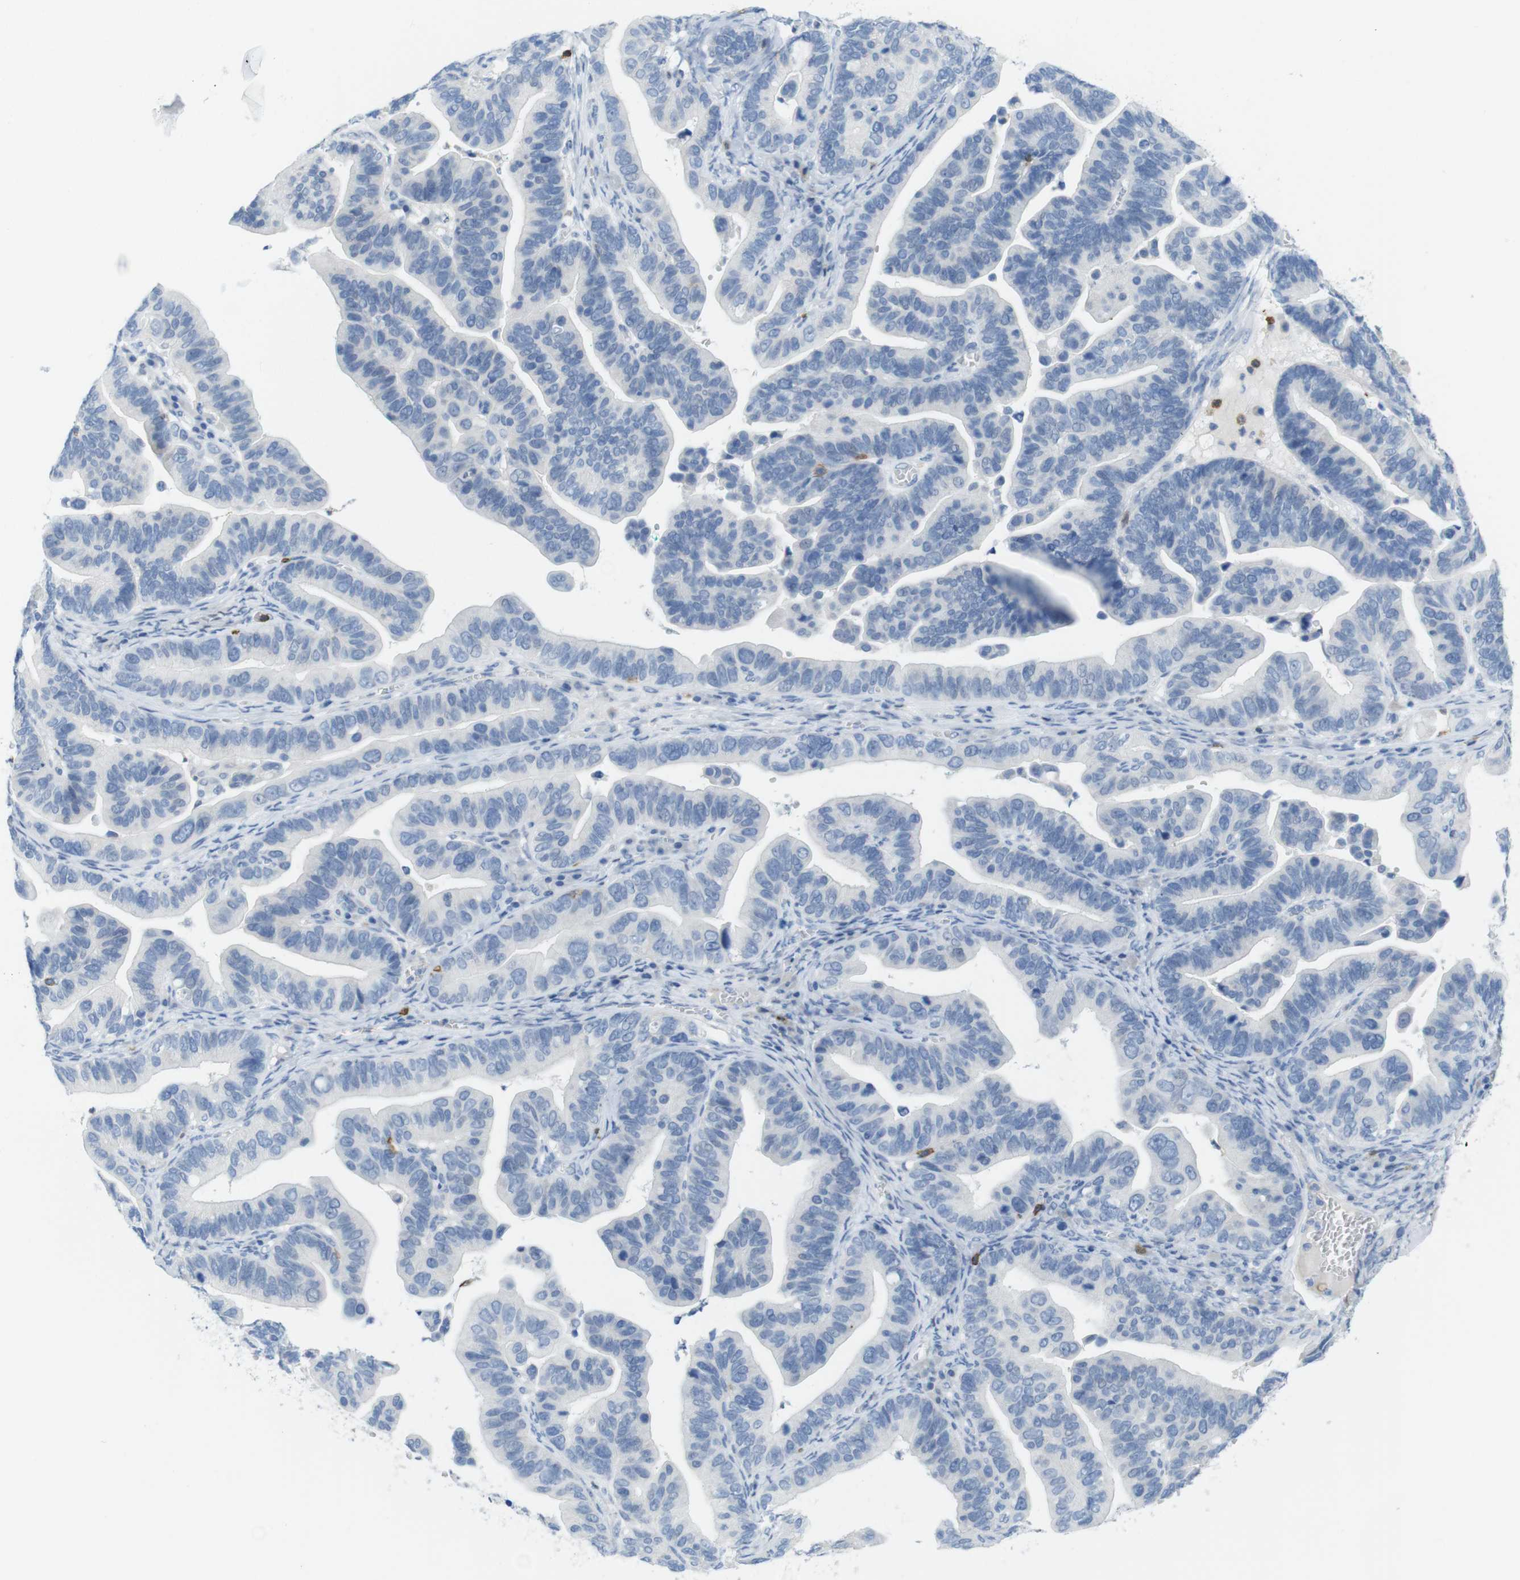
{"staining": {"intensity": "negative", "quantity": "none", "location": "none"}, "tissue": "ovarian cancer", "cell_type": "Tumor cells", "image_type": "cancer", "snomed": [{"axis": "morphology", "description": "Cystadenocarcinoma, serous, NOS"}, {"axis": "topography", "description": "Ovary"}], "caption": "High magnification brightfield microscopy of ovarian cancer (serous cystadenocarcinoma) stained with DAB (3,3'-diaminobenzidine) (brown) and counterstained with hematoxylin (blue): tumor cells show no significant positivity.", "gene": "CD5", "patient": {"sex": "female", "age": 56}}